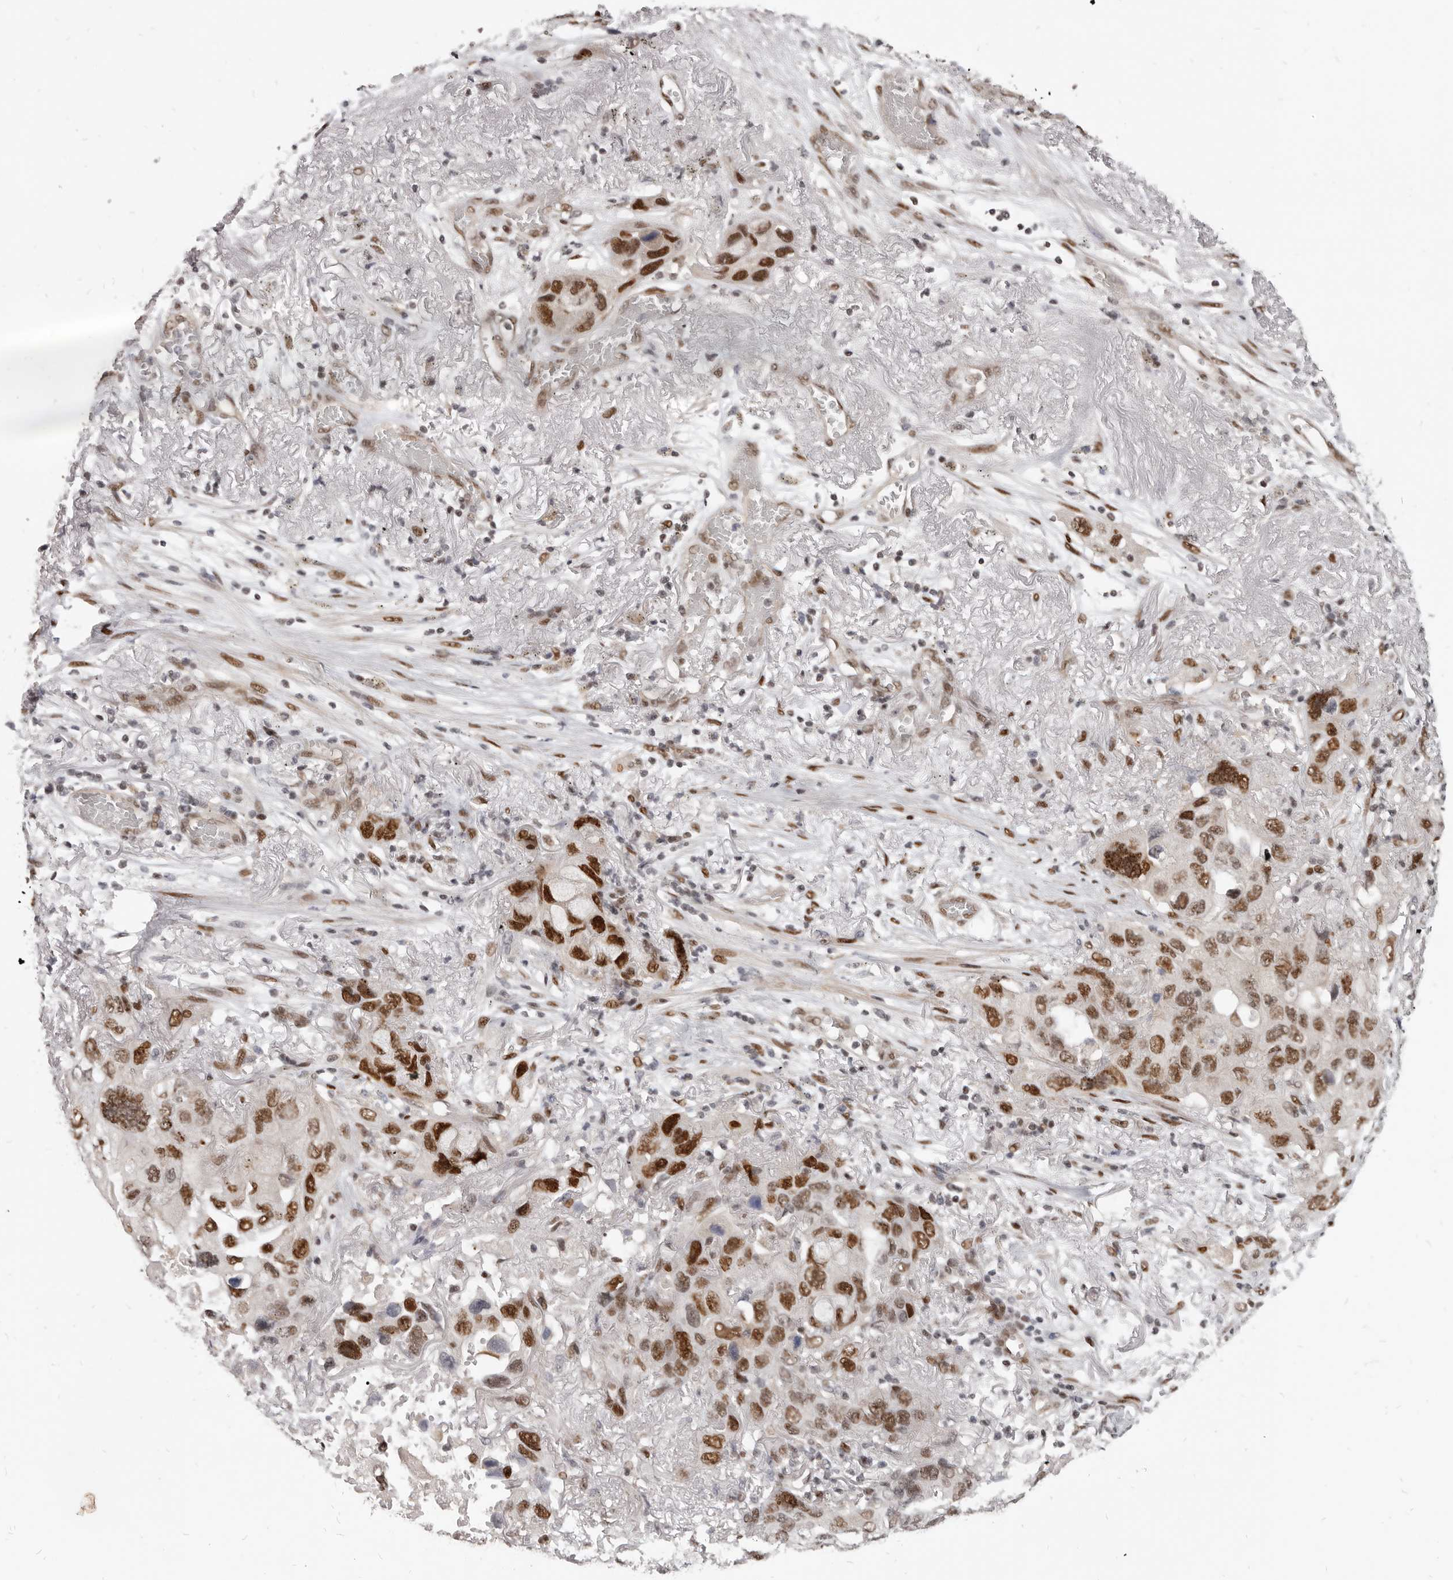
{"staining": {"intensity": "strong", "quantity": ">75%", "location": "nuclear"}, "tissue": "lung cancer", "cell_type": "Tumor cells", "image_type": "cancer", "snomed": [{"axis": "morphology", "description": "Squamous cell carcinoma, NOS"}, {"axis": "topography", "description": "Lung"}], "caption": "About >75% of tumor cells in lung cancer (squamous cell carcinoma) display strong nuclear protein expression as visualized by brown immunohistochemical staining.", "gene": "ATF5", "patient": {"sex": "female", "age": 73}}